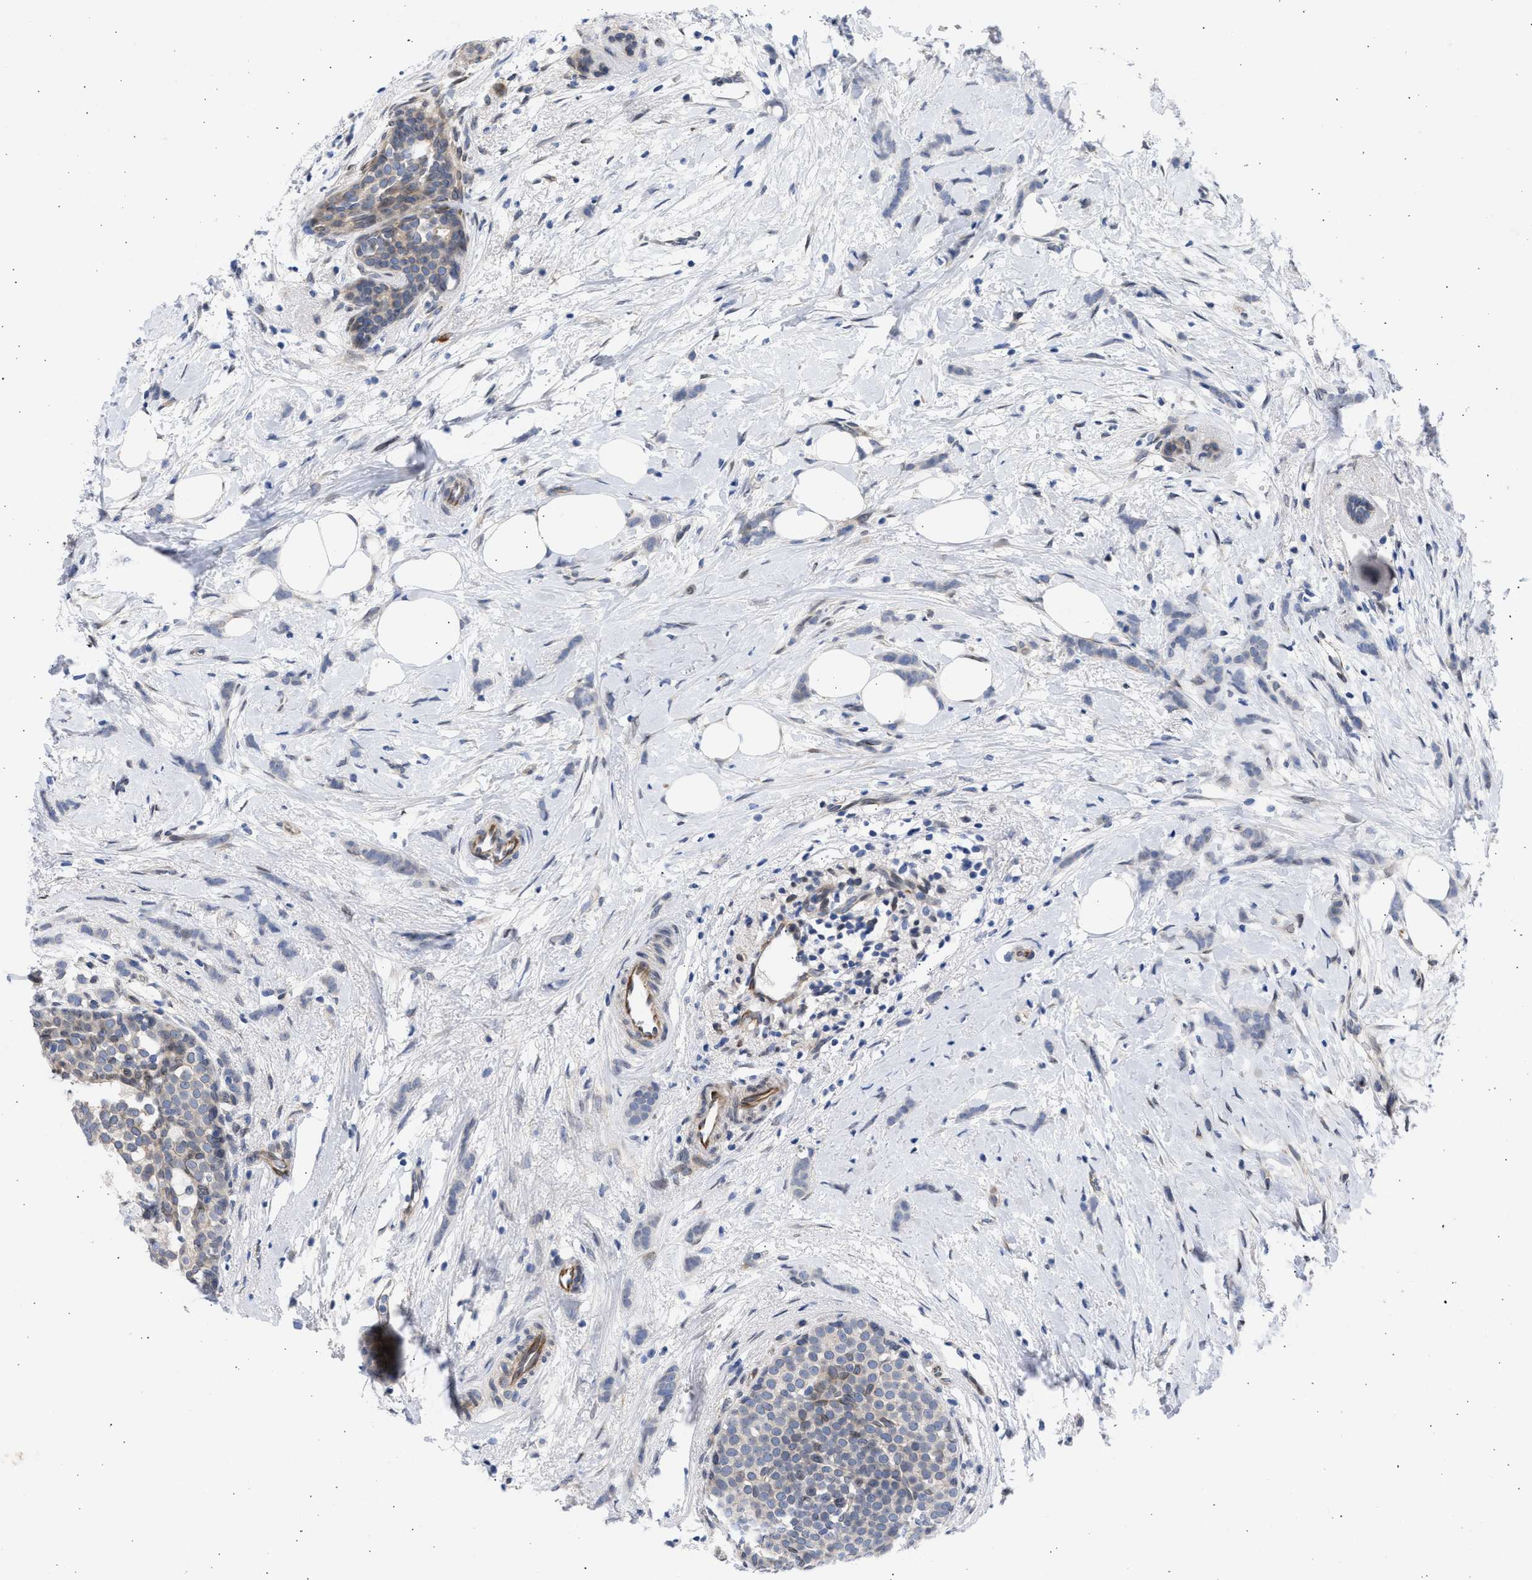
{"staining": {"intensity": "negative", "quantity": "none", "location": "none"}, "tissue": "breast cancer", "cell_type": "Tumor cells", "image_type": "cancer", "snomed": [{"axis": "morphology", "description": "Lobular carcinoma, in situ"}, {"axis": "morphology", "description": "Lobular carcinoma"}, {"axis": "topography", "description": "Breast"}], "caption": "Breast cancer (lobular carcinoma) stained for a protein using IHC shows no positivity tumor cells.", "gene": "NUP35", "patient": {"sex": "female", "age": 41}}